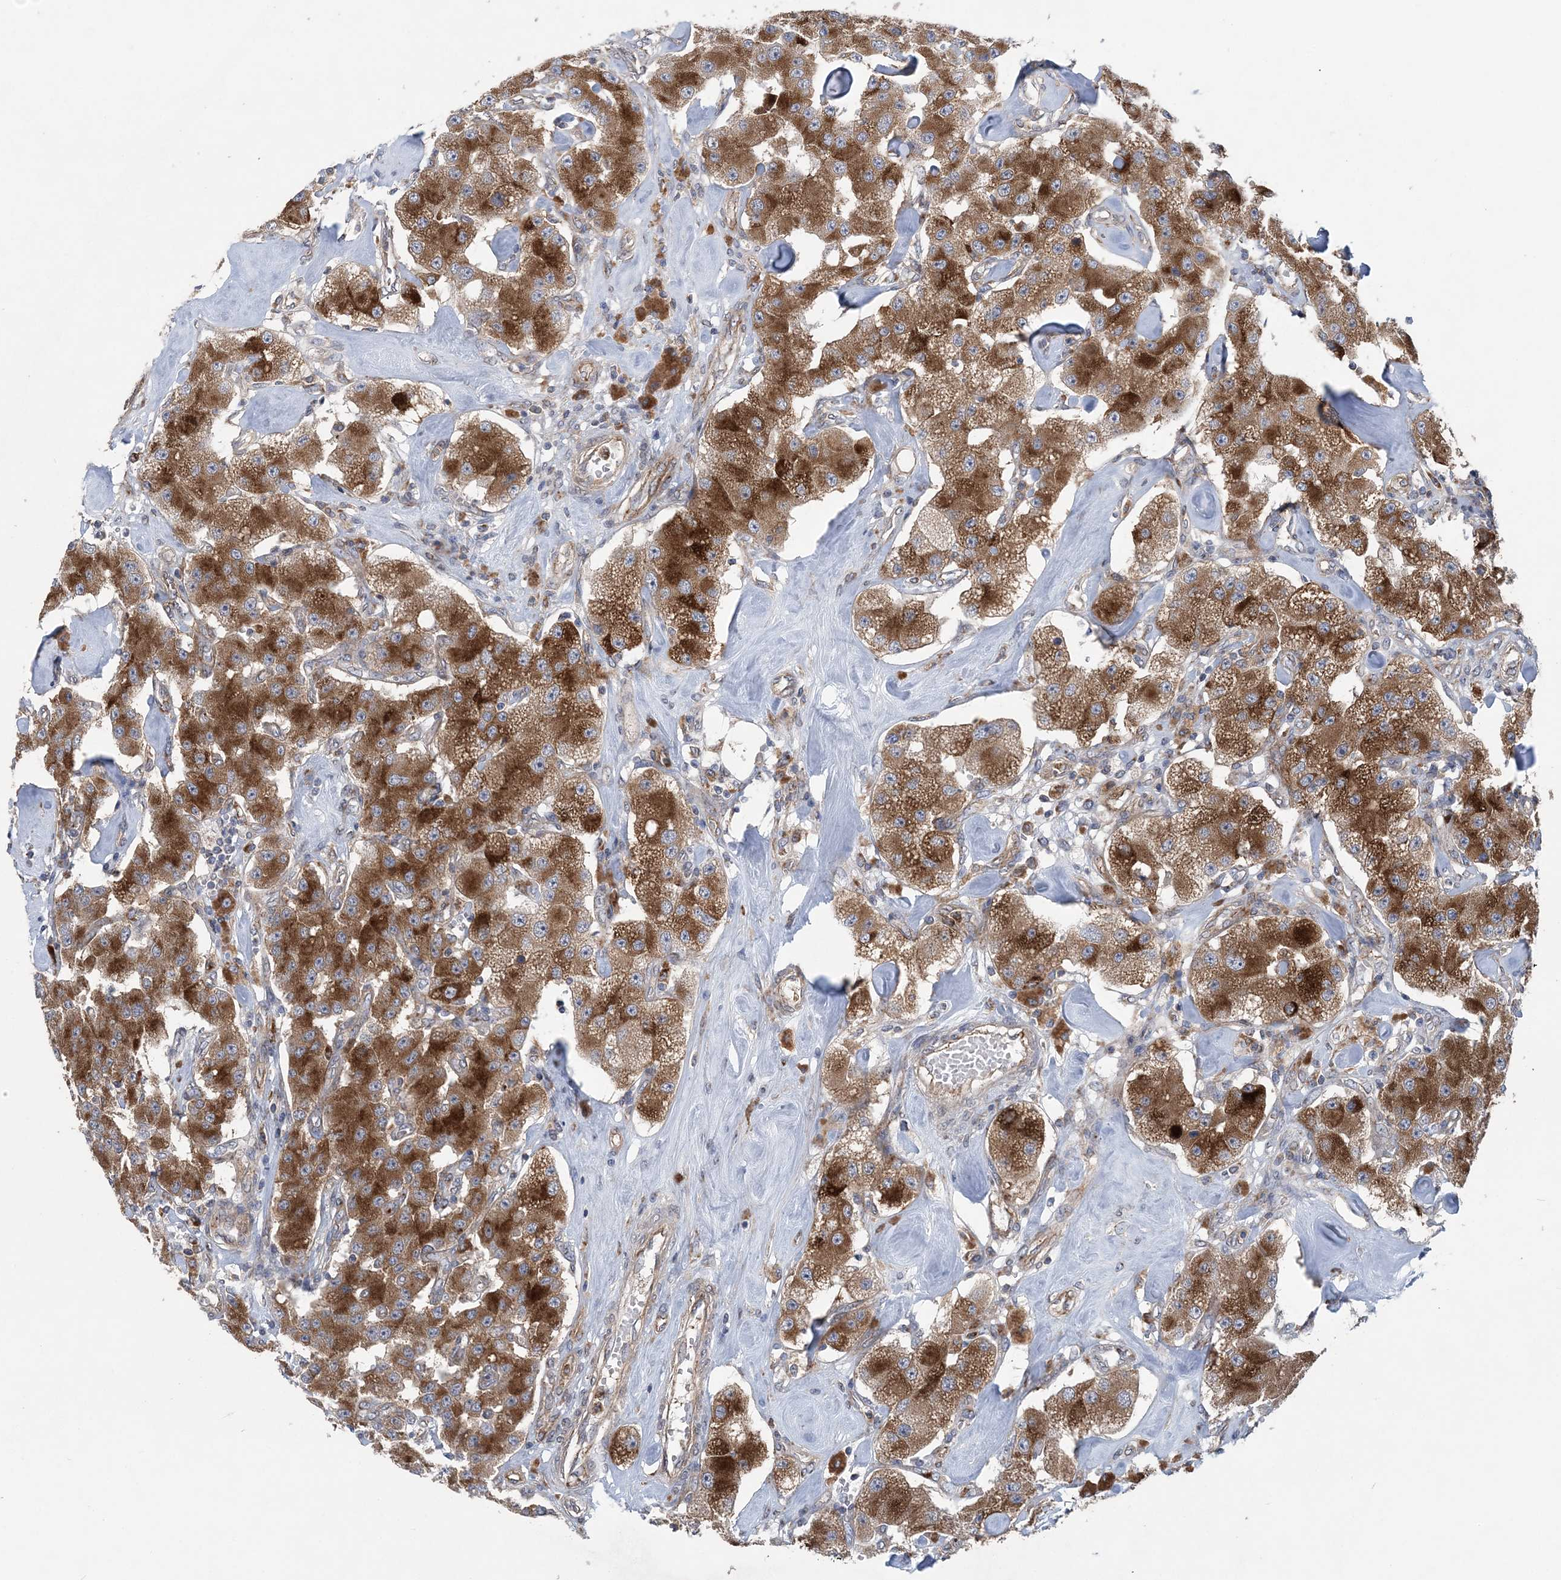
{"staining": {"intensity": "strong", "quantity": ">75%", "location": "cytoplasmic/membranous"}, "tissue": "carcinoid", "cell_type": "Tumor cells", "image_type": "cancer", "snomed": [{"axis": "morphology", "description": "Carcinoid, malignant, NOS"}, {"axis": "topography", "description": "Pancreas"}], "caption": "Protein expression by IHC demonstrates strong cytoplasmic/membranous staining in about >75% of tumor cells in carcinoid. (DAB IHC, brown staining for protein, blue staining for nuclei).", "gene": "PTTG1IP", "patient": {"sex": "male", "age": 41}}